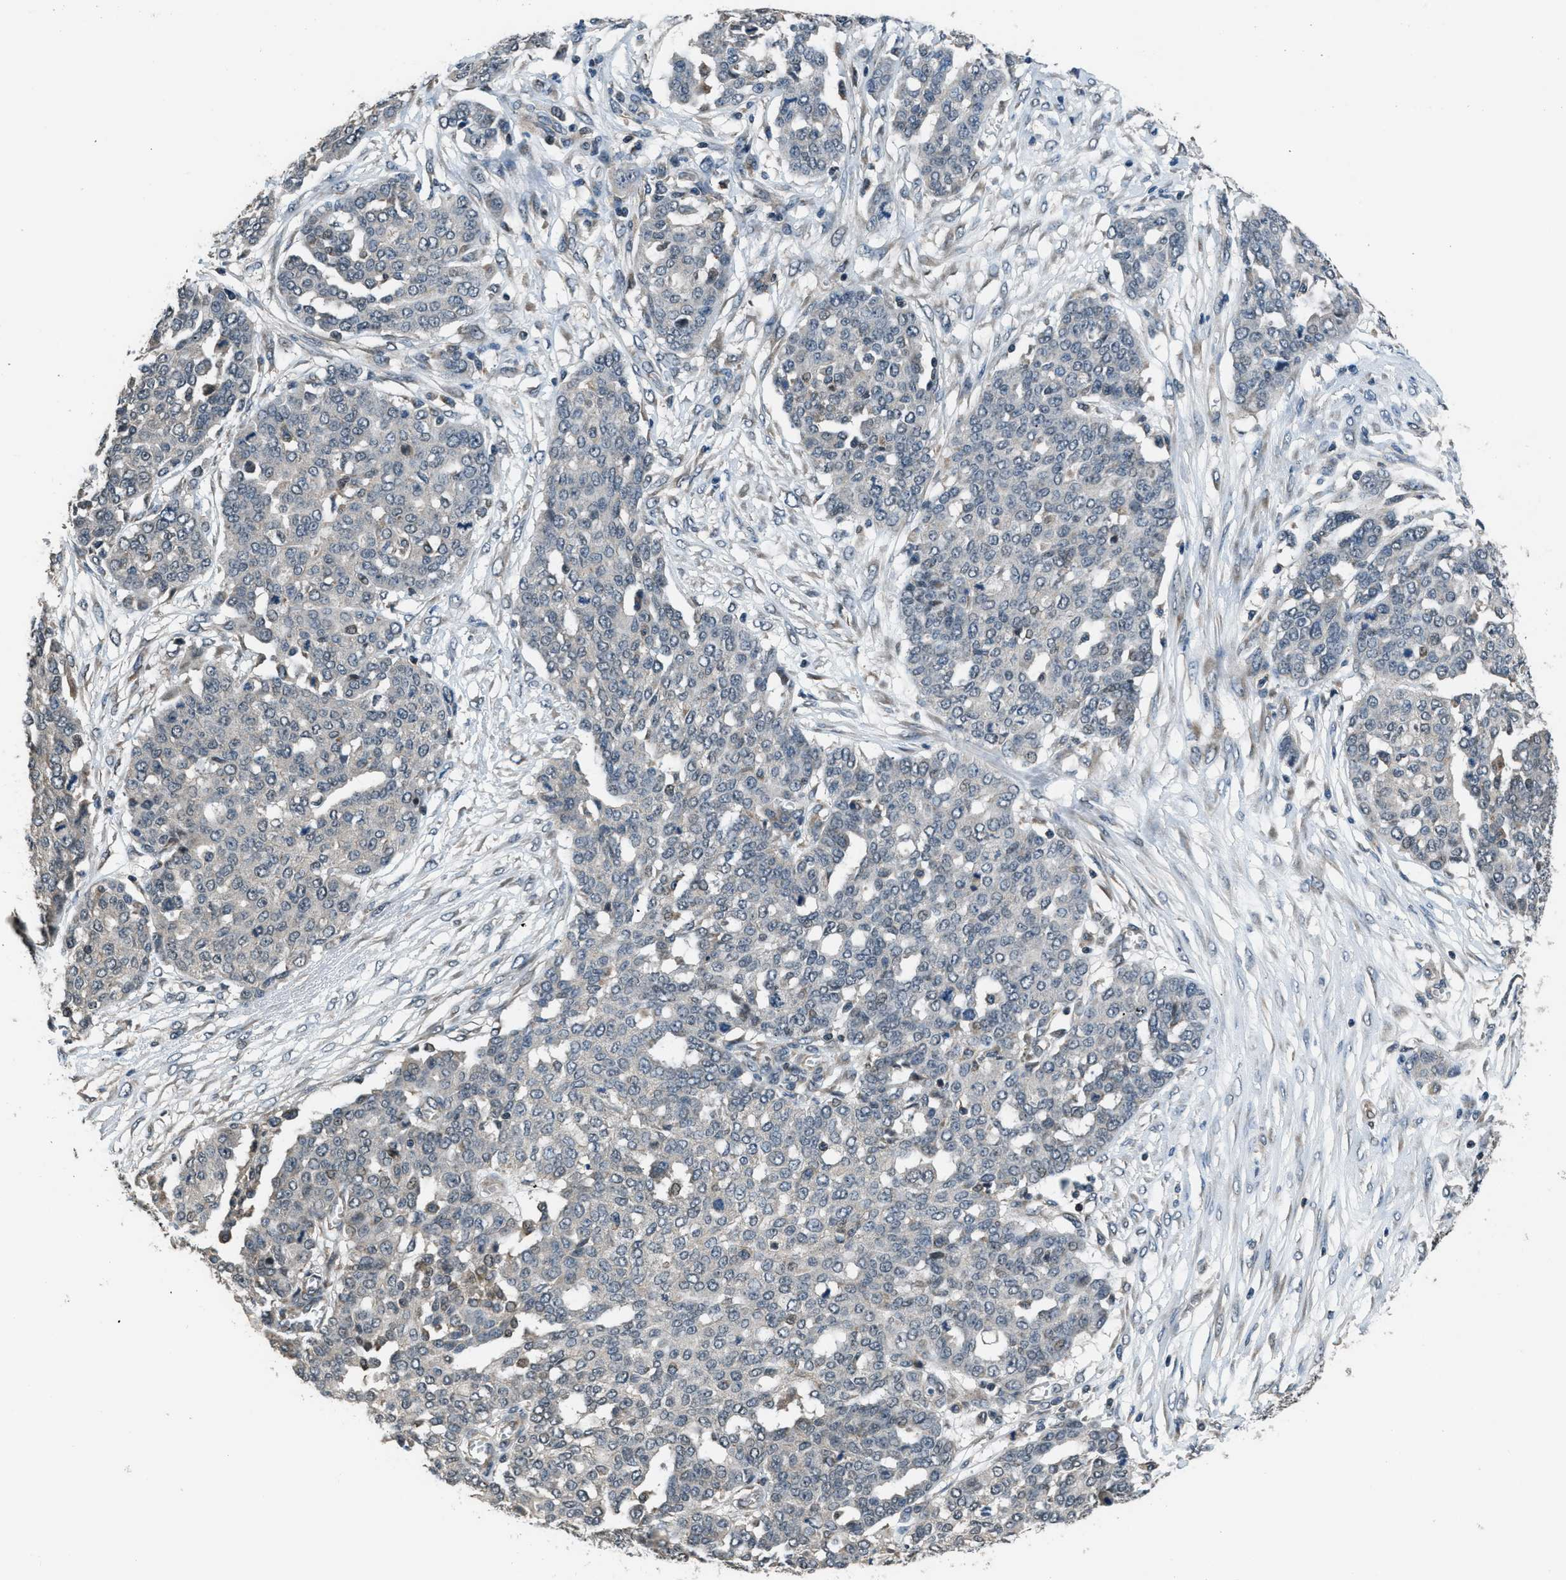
{"staining": {"intensity": "weak", "quantity": "<25%", "location": "nuclear"}, "tissue": "ovarian cancer", "cell_type": "Tumor cells", "image_type": "cancer", "snomed": [{"axis": "morphology", "description": "Cystadenocarcinoma, serous, NOS"}, {"axis": "topography", "description": "Soft tissue"}, {"axis": "topography", "description": "Ovary"}], "caption": "Immunohistochemistry of human serous cystadenocarcinoma (ovarian) exhibits no expression in tumor cells. (Brightfield microscopy of DAB (3,3'-diaminobenzidine) immunohistochemistry at high magnification).", "gene": "NAT1", "patient": {"sex": "female", "age": 57}}